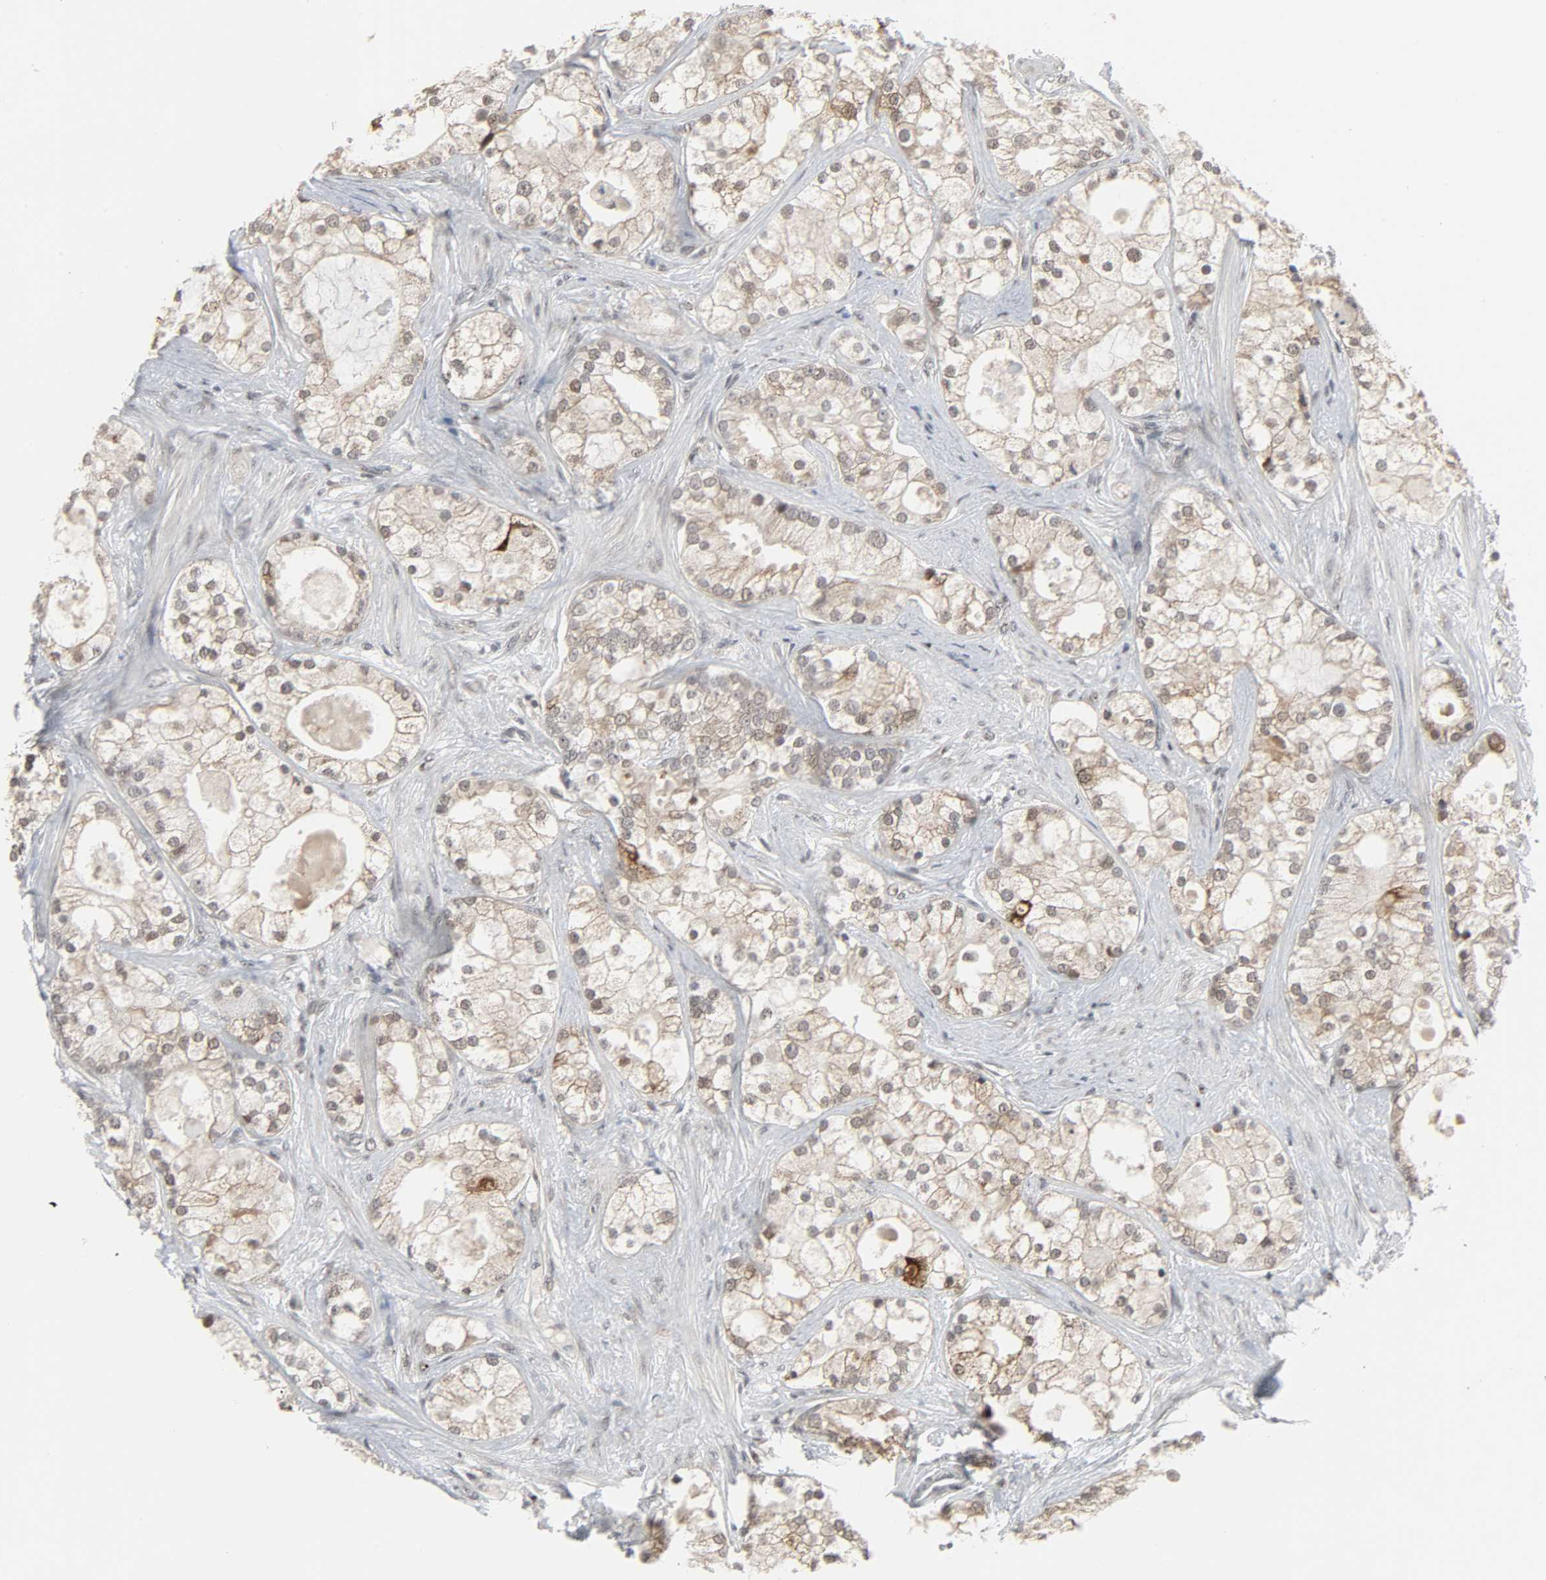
{"staining": {"intensity": "weak", "quantity": "25%-75%", "location": "cytoplasmic/membranous"}, "tissue": "prostate cancer", "cell_type": "Tumor cells", "image_type": "cancer", "snomed": [{"axis": "morphology", "description": "Adenocarcinoma, Low grade"}, {"axis": "topography", "description": "Prostate"}], "caption": "The photomicrograph shows a brown stain indicating the presence of a protein in the cytoplasmic/membranous of tumor cells in prostate cancer. Using DAB (3,3'-diaminobenzidine) (brown) and hematoxylin (blue) stains, captured at high magnification using brightfield microscopy.", "gene": "MUC1", "patient": {"sex": "male", "age": 58}}